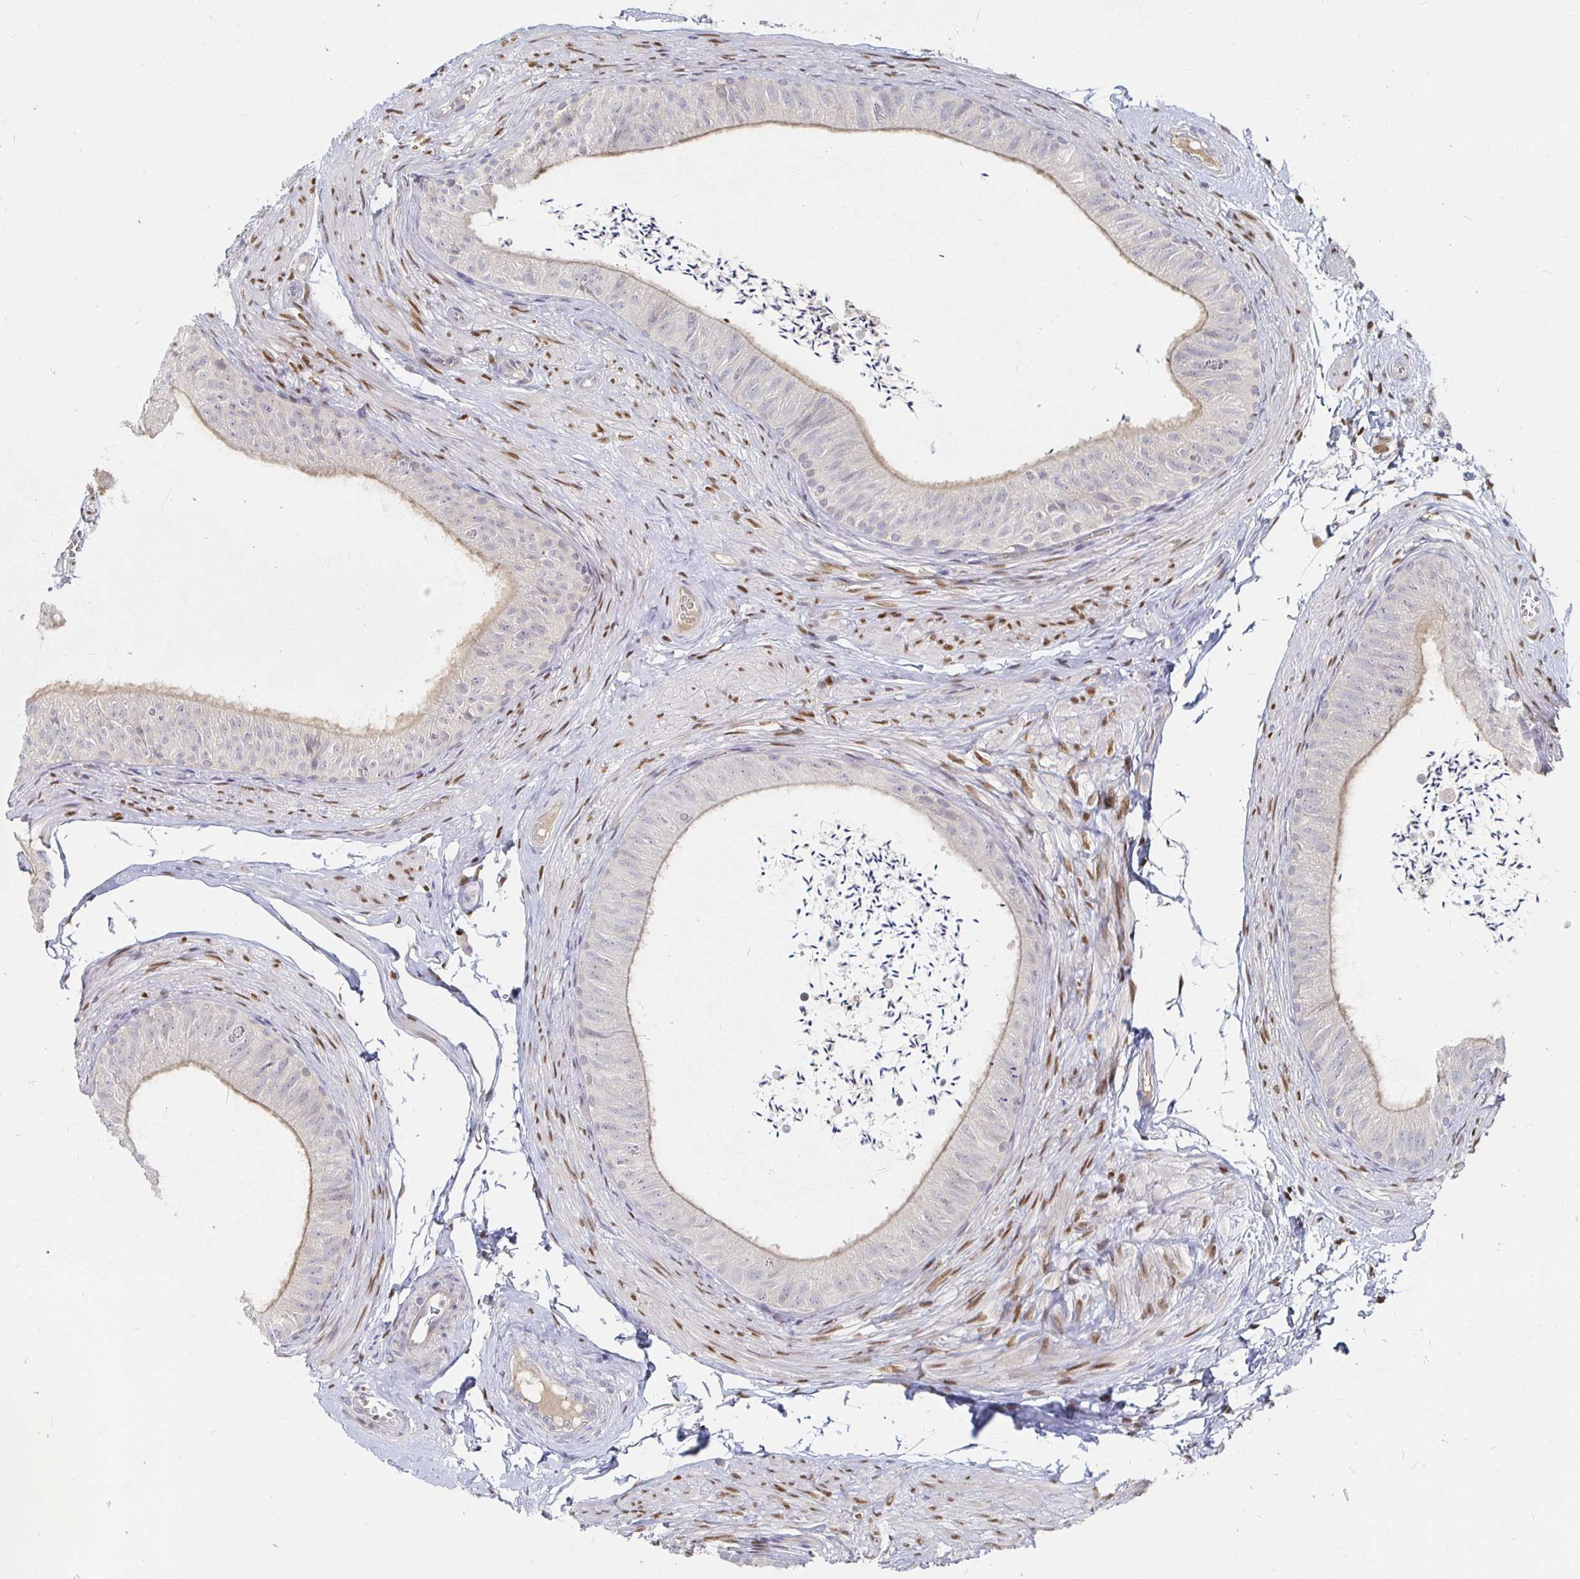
{"staining": {"intensity": "weak", "quantity": "<25%", "location": "cytoplasmic/membranous"}, "tissue": "epididymis", "cell_type": "Glandular cells", "image_type": "normal", "snomed": [{"axis": "morphology", "description": "Normal tissue, NOS"}, {"axis": "topography", "description": "Epididymis, spermatic cord, NOS"}, {"axis": "topography", "description": "Epididymis"}, {"axis": "topography", "description": "Peripheral nerve tissue"}], "caption": "This is an immunohistochemistry micrograph of normal human epididymis. There is no expression in glandular cells.", "gene": "MEIS1", "patient": {"sex": "male", "age": 29}}